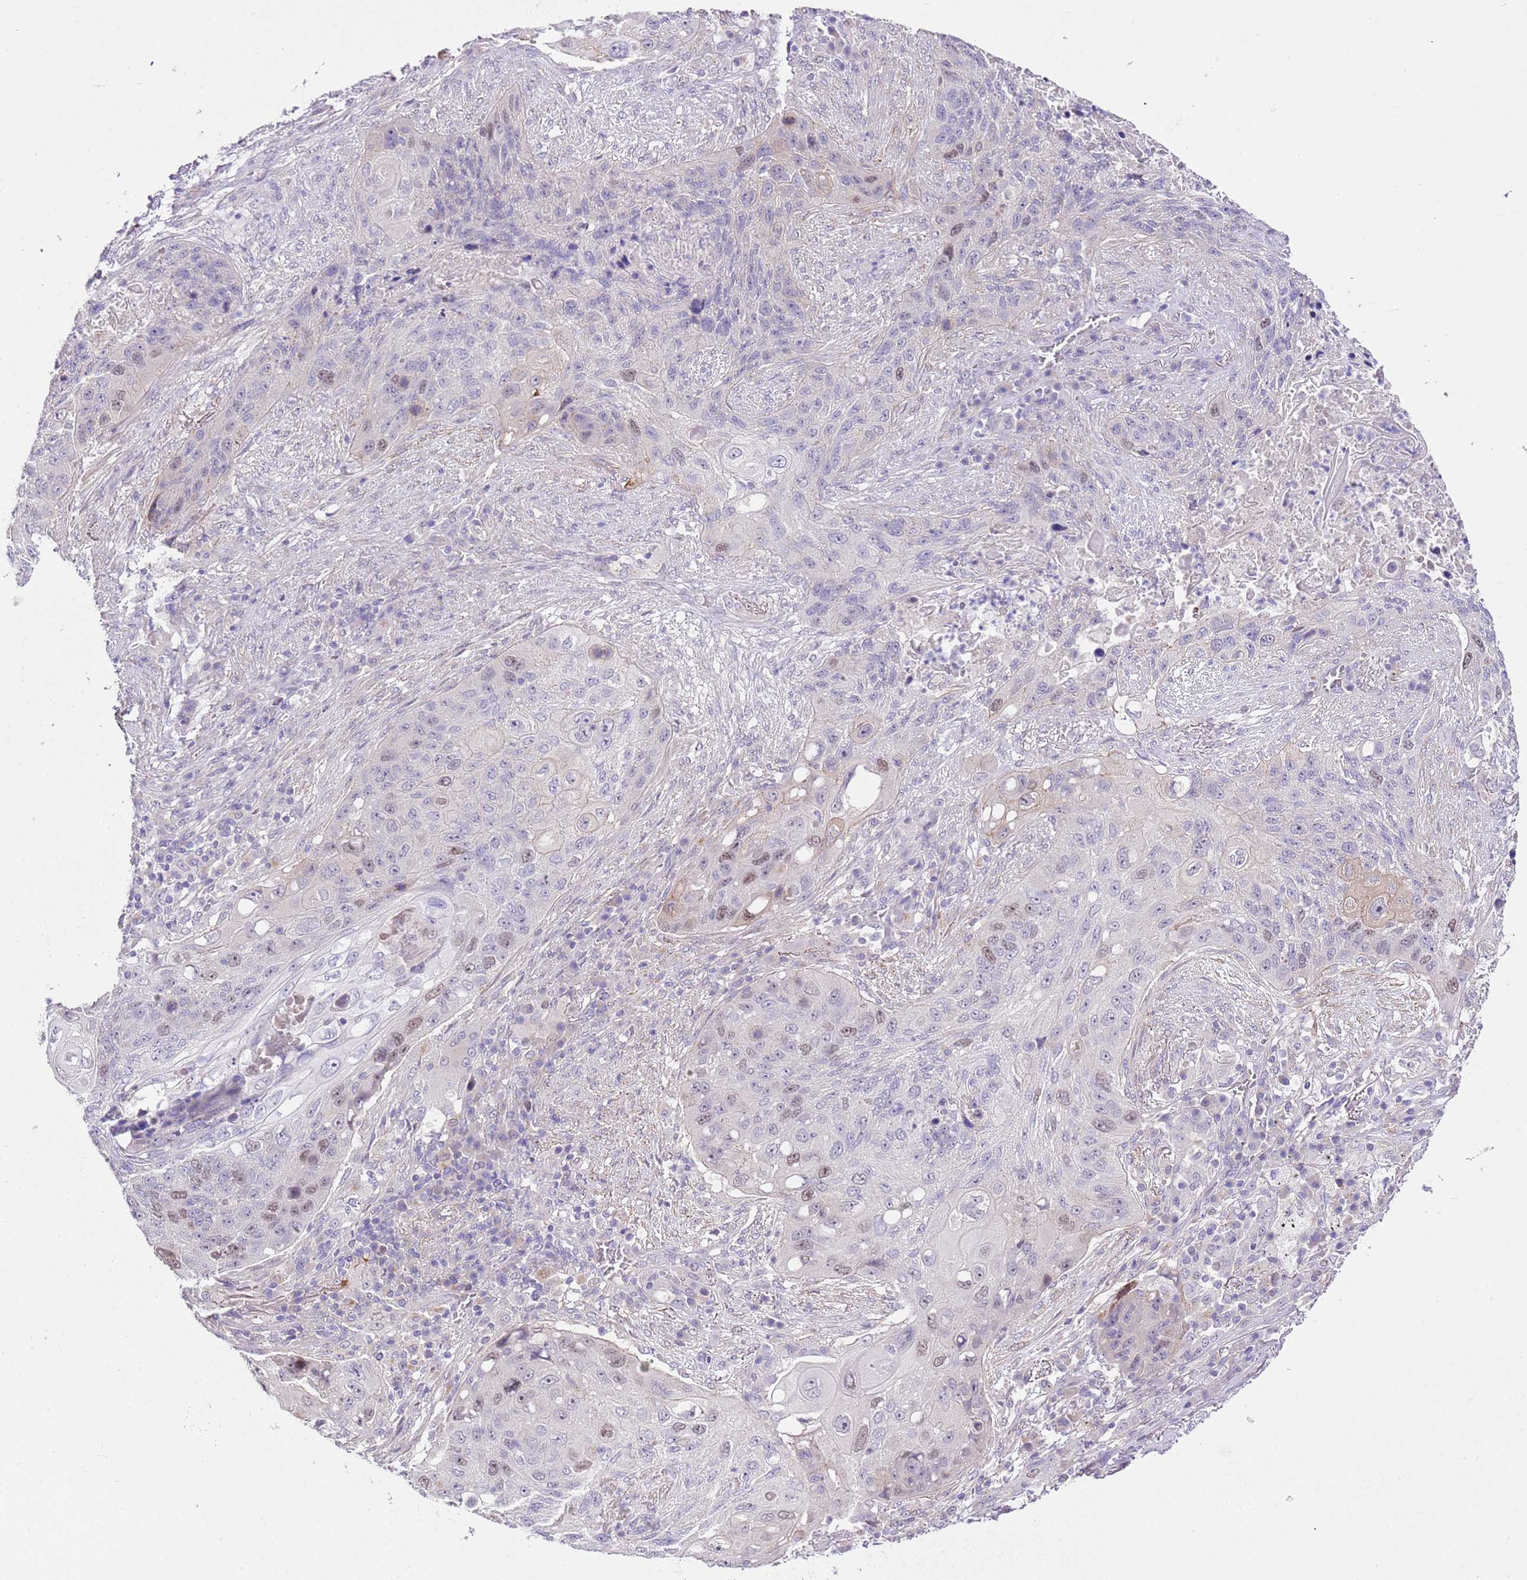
{"staining": {"intensity": "weak", "quantity": "25%-75%", "location": "nuclear"}, "tissue": "lung cancer", "cell_type": "Tumor cells", "image_type": "cancer", "snomed": [{"axis": "morphology", "description": "Squamous cell carcinoma, NOS"}, {"axis": "topography", "description": "Lung"}], "caption": "An image of lung squamous cell carcinoma stained for a protein demonstrates weak nuclear brown staining in tumor cells.", "gene": "FBRSL1", "patient": {"sex": "female", "age": 63}}